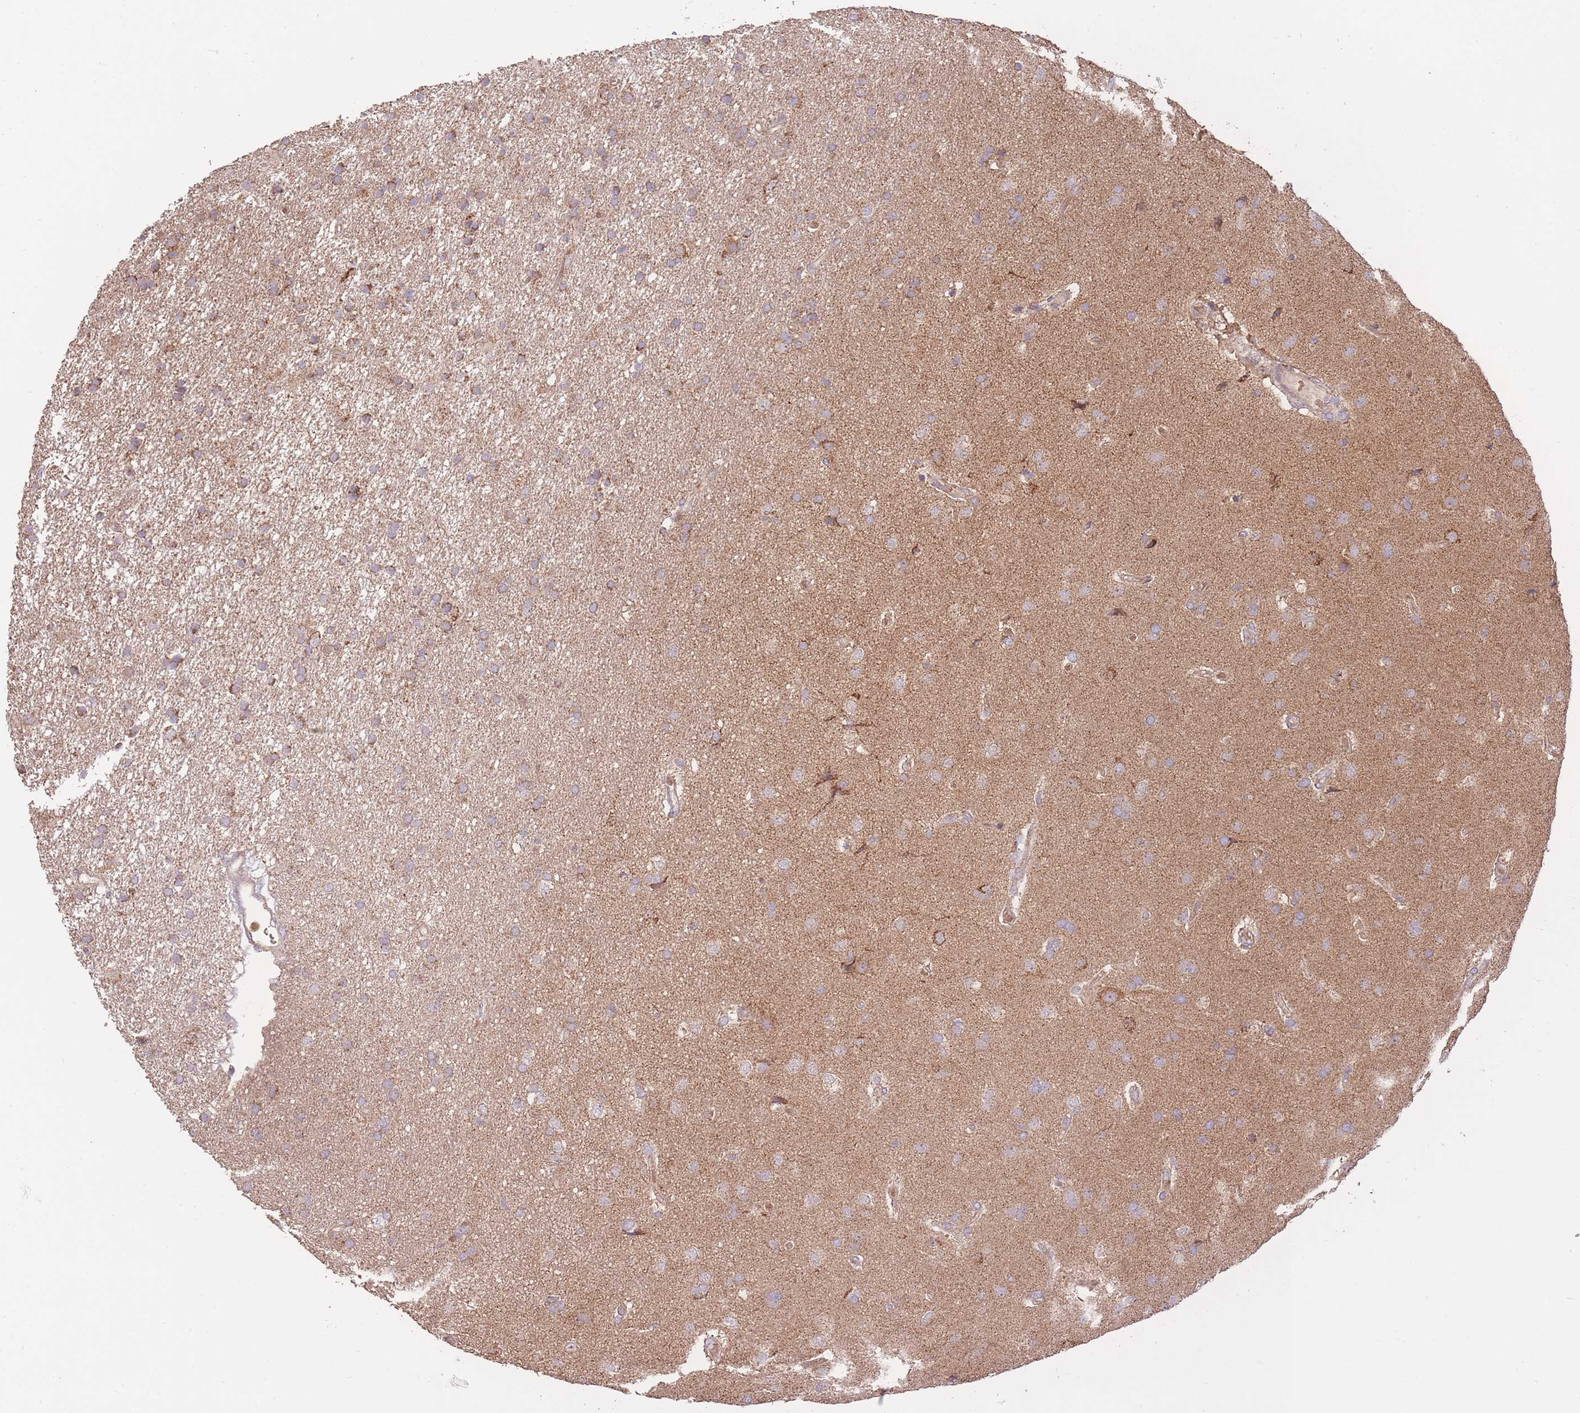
{"staining": {"intensity": "moderate", "quantity": "25%-75%", "location": "cytoplasmic/membranous"}, "tissue": "glioma", "cell_type": "Tumor cells", "image_type": "cancer", "snomed": [{"axis": "morphology", "description": "Glioma, malignant, High grade"}, {"axis": "topography", "description": "Brain"}], "caption": "Human malignant high-grade glioma stained with a protein marker reveals moderate staining in tumor cells.", "gene": "PREP", "patient": {"sex": "male", "age": 77}}